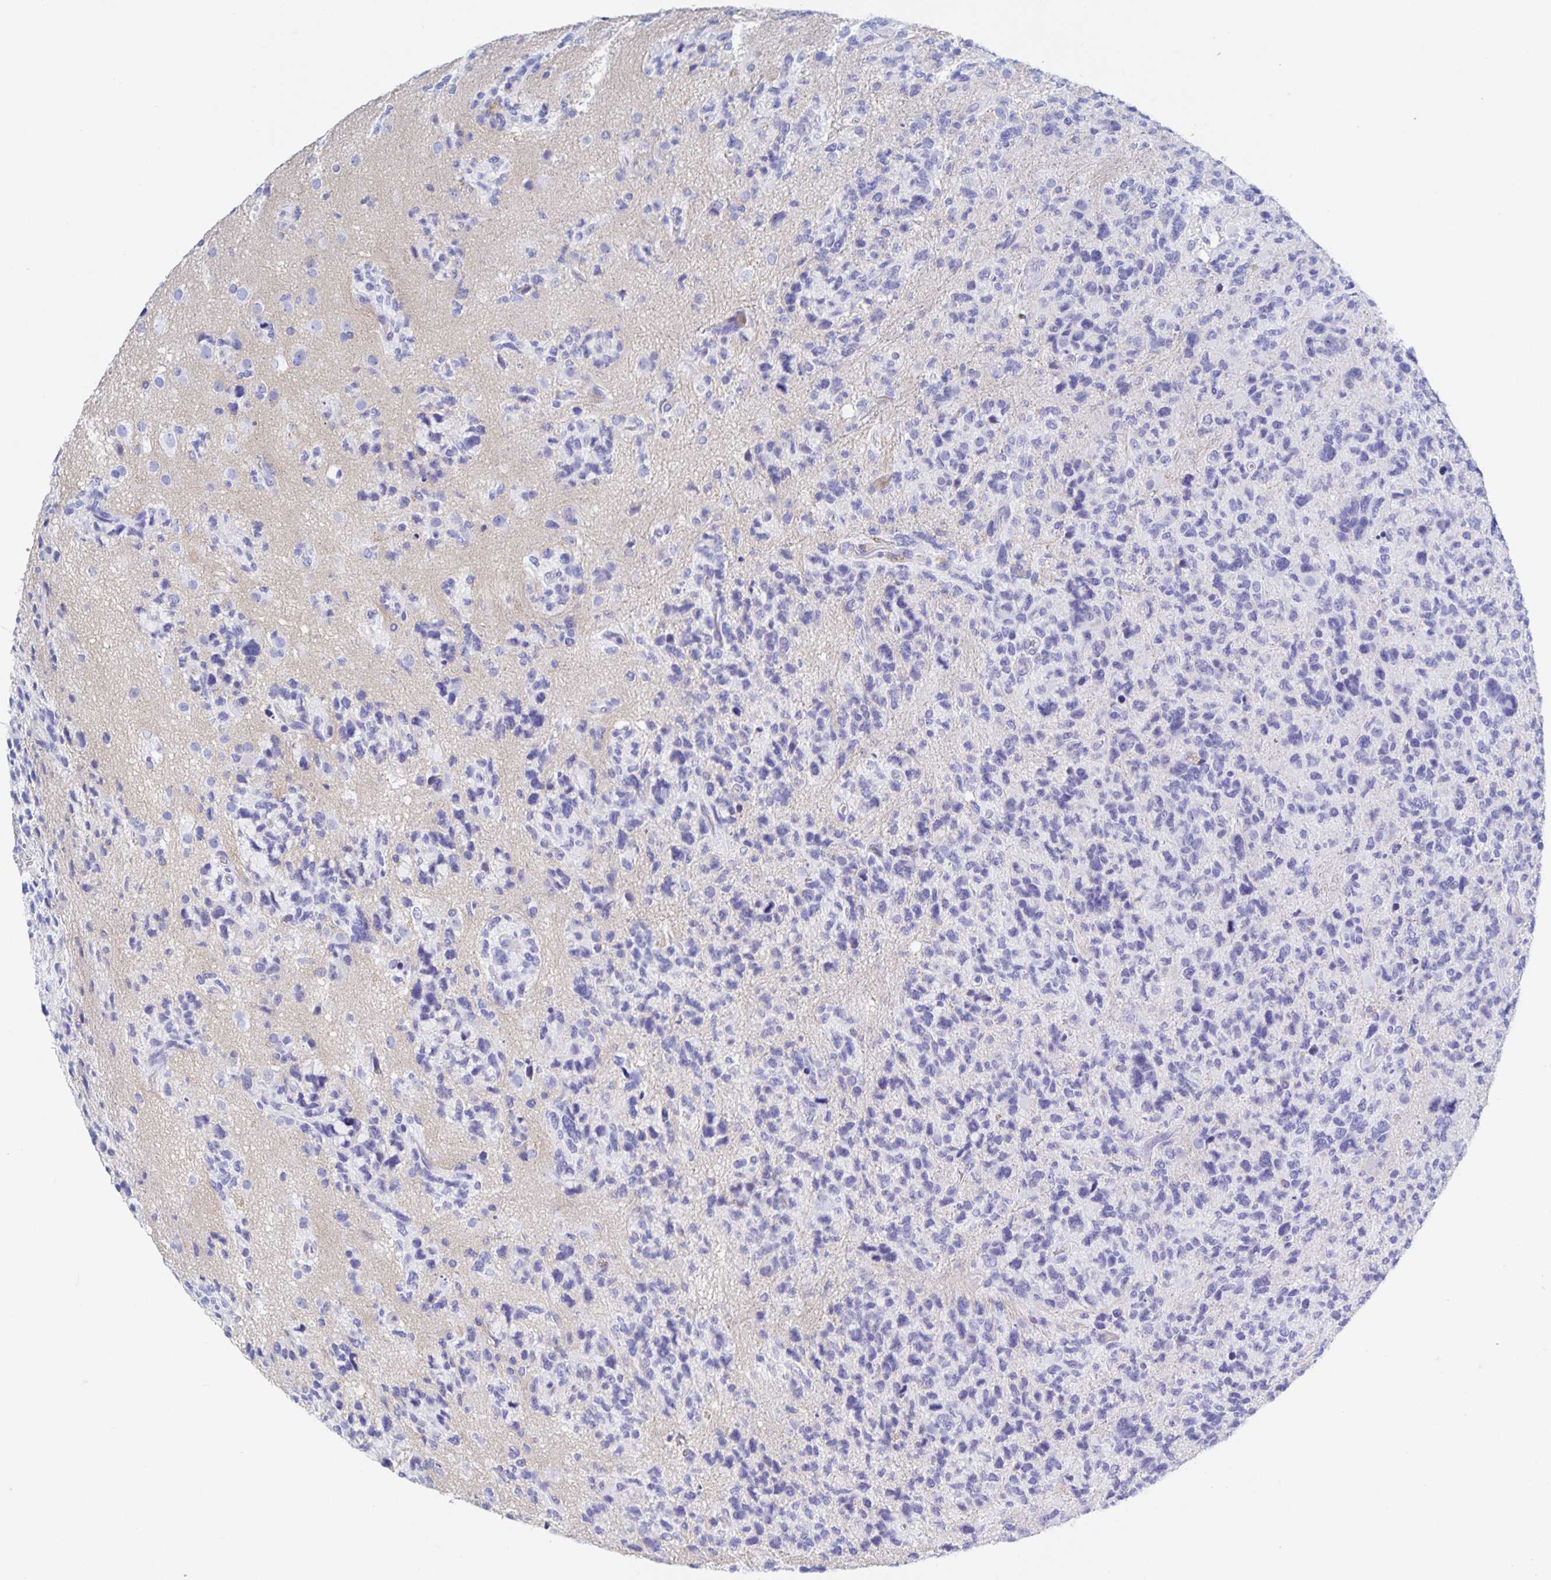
{"staining": {"intensity": "negative", "quantity": "none", "location": "none"}, "tissue": "glioma", "cell_type": "Tumor cells", "image_type": "cancer", "snomed": [{"axis": "morphology", "description": "Glioma, malignant, High grade"}, {"axis": "topography", "description": "Brain"}], "caption": "Malignant glioma (high-grade) was stained to show a protein in brown. There is no significant staining in tumor cells.", "gene": "DMBT1", "patient": {"sex": "female", "age": 71}}